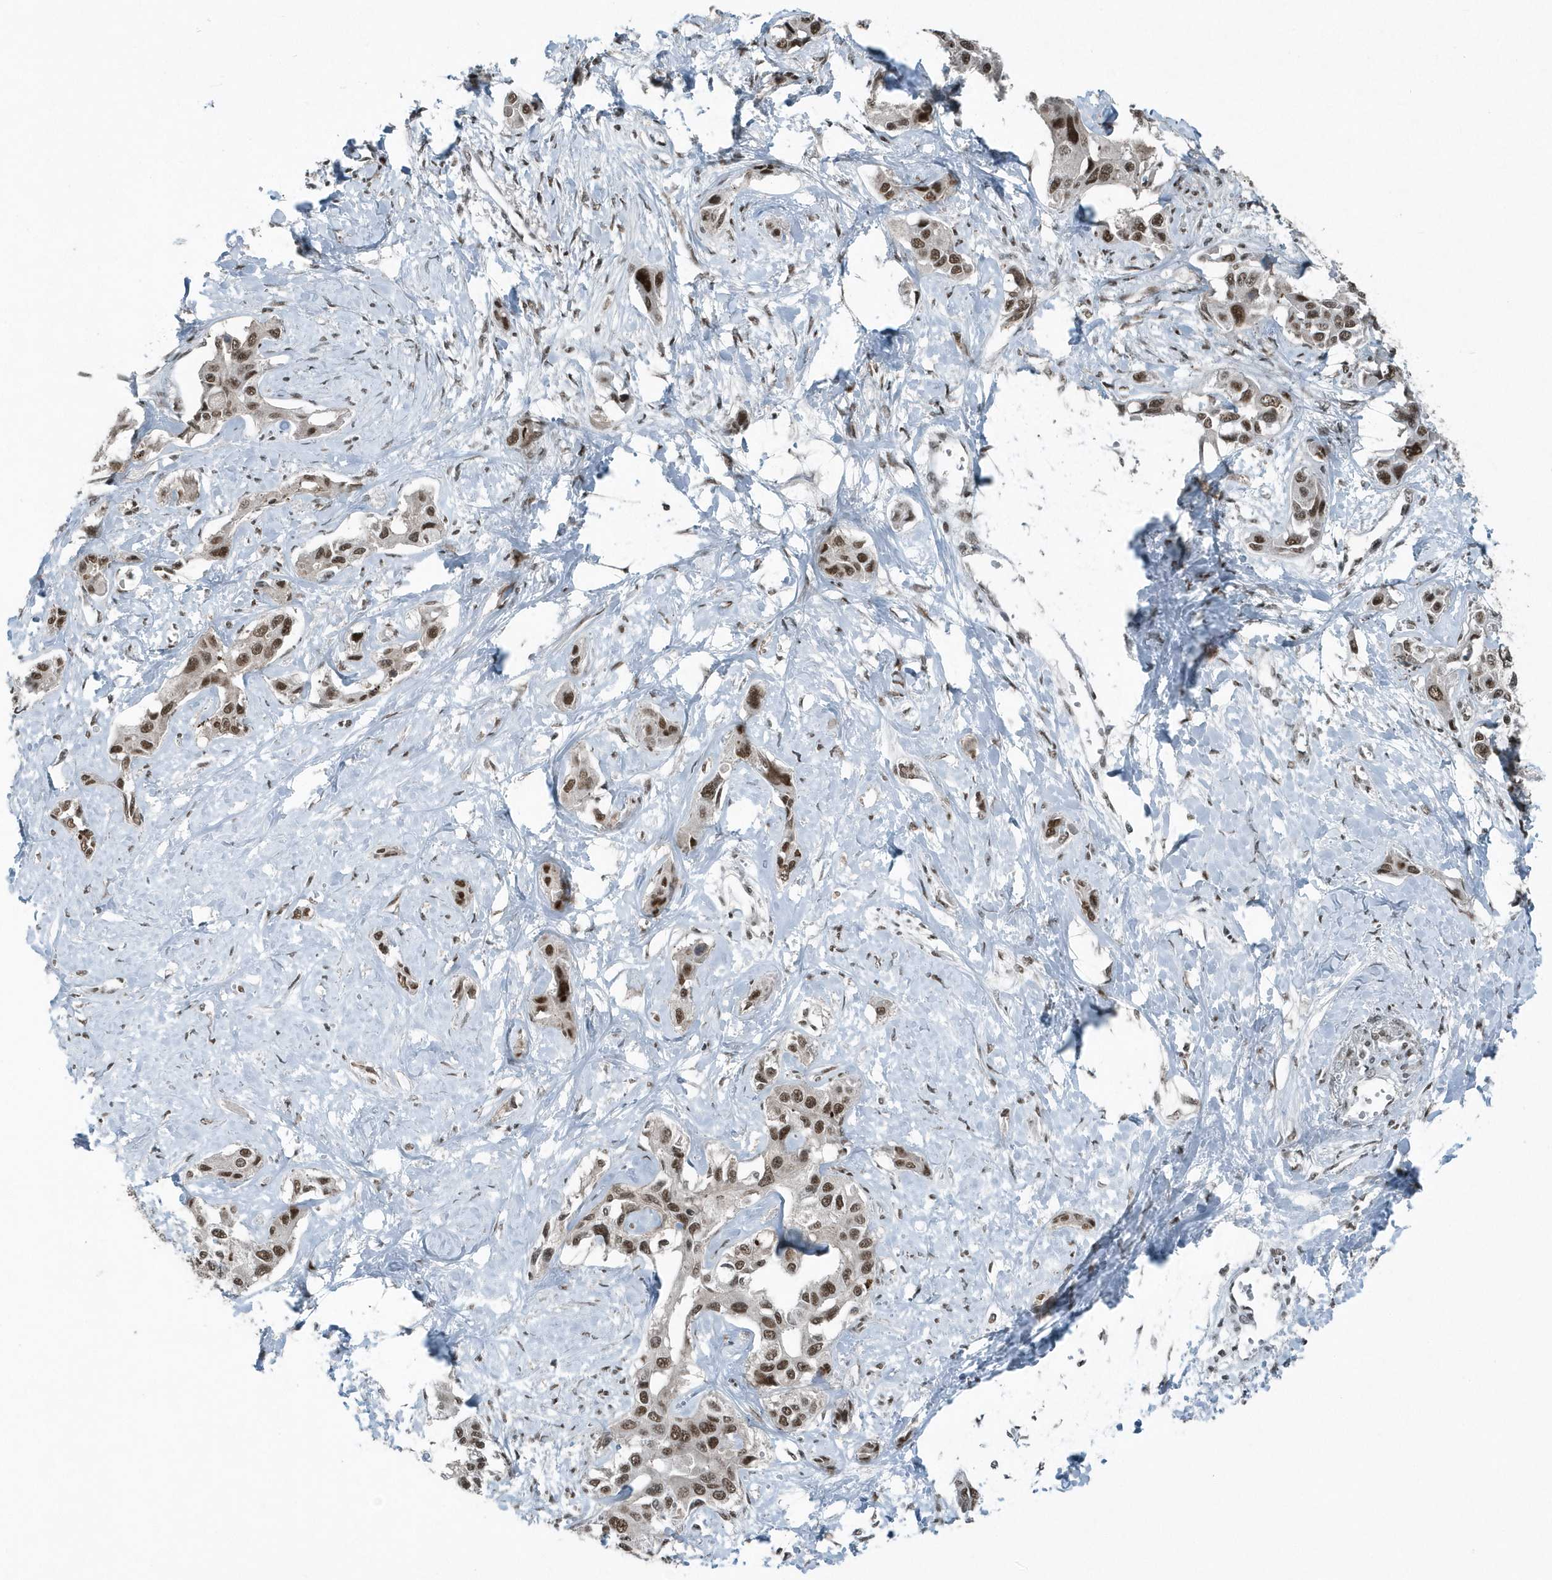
{"staining": {"intensity": "moderate", "quantity": ">75%", "location": "nuclear"}, "tissue": "liver cancer", "cell_type": "Tumor cells", "image_type": "cancer", "snomed": [{"axis": "morphology", "description": "Cholangiocarcinoma"}, {"axis": "topography", "description": "Liver"}], "caption": "Liver cancer (cholangiocarcinoma) stained for a protein (brown) demonstrates moderate nuclear positive positivity in about >75% of tumor cells.", "gene": "YTHDC1", "patient": {"sex": "male", "age": 59}}